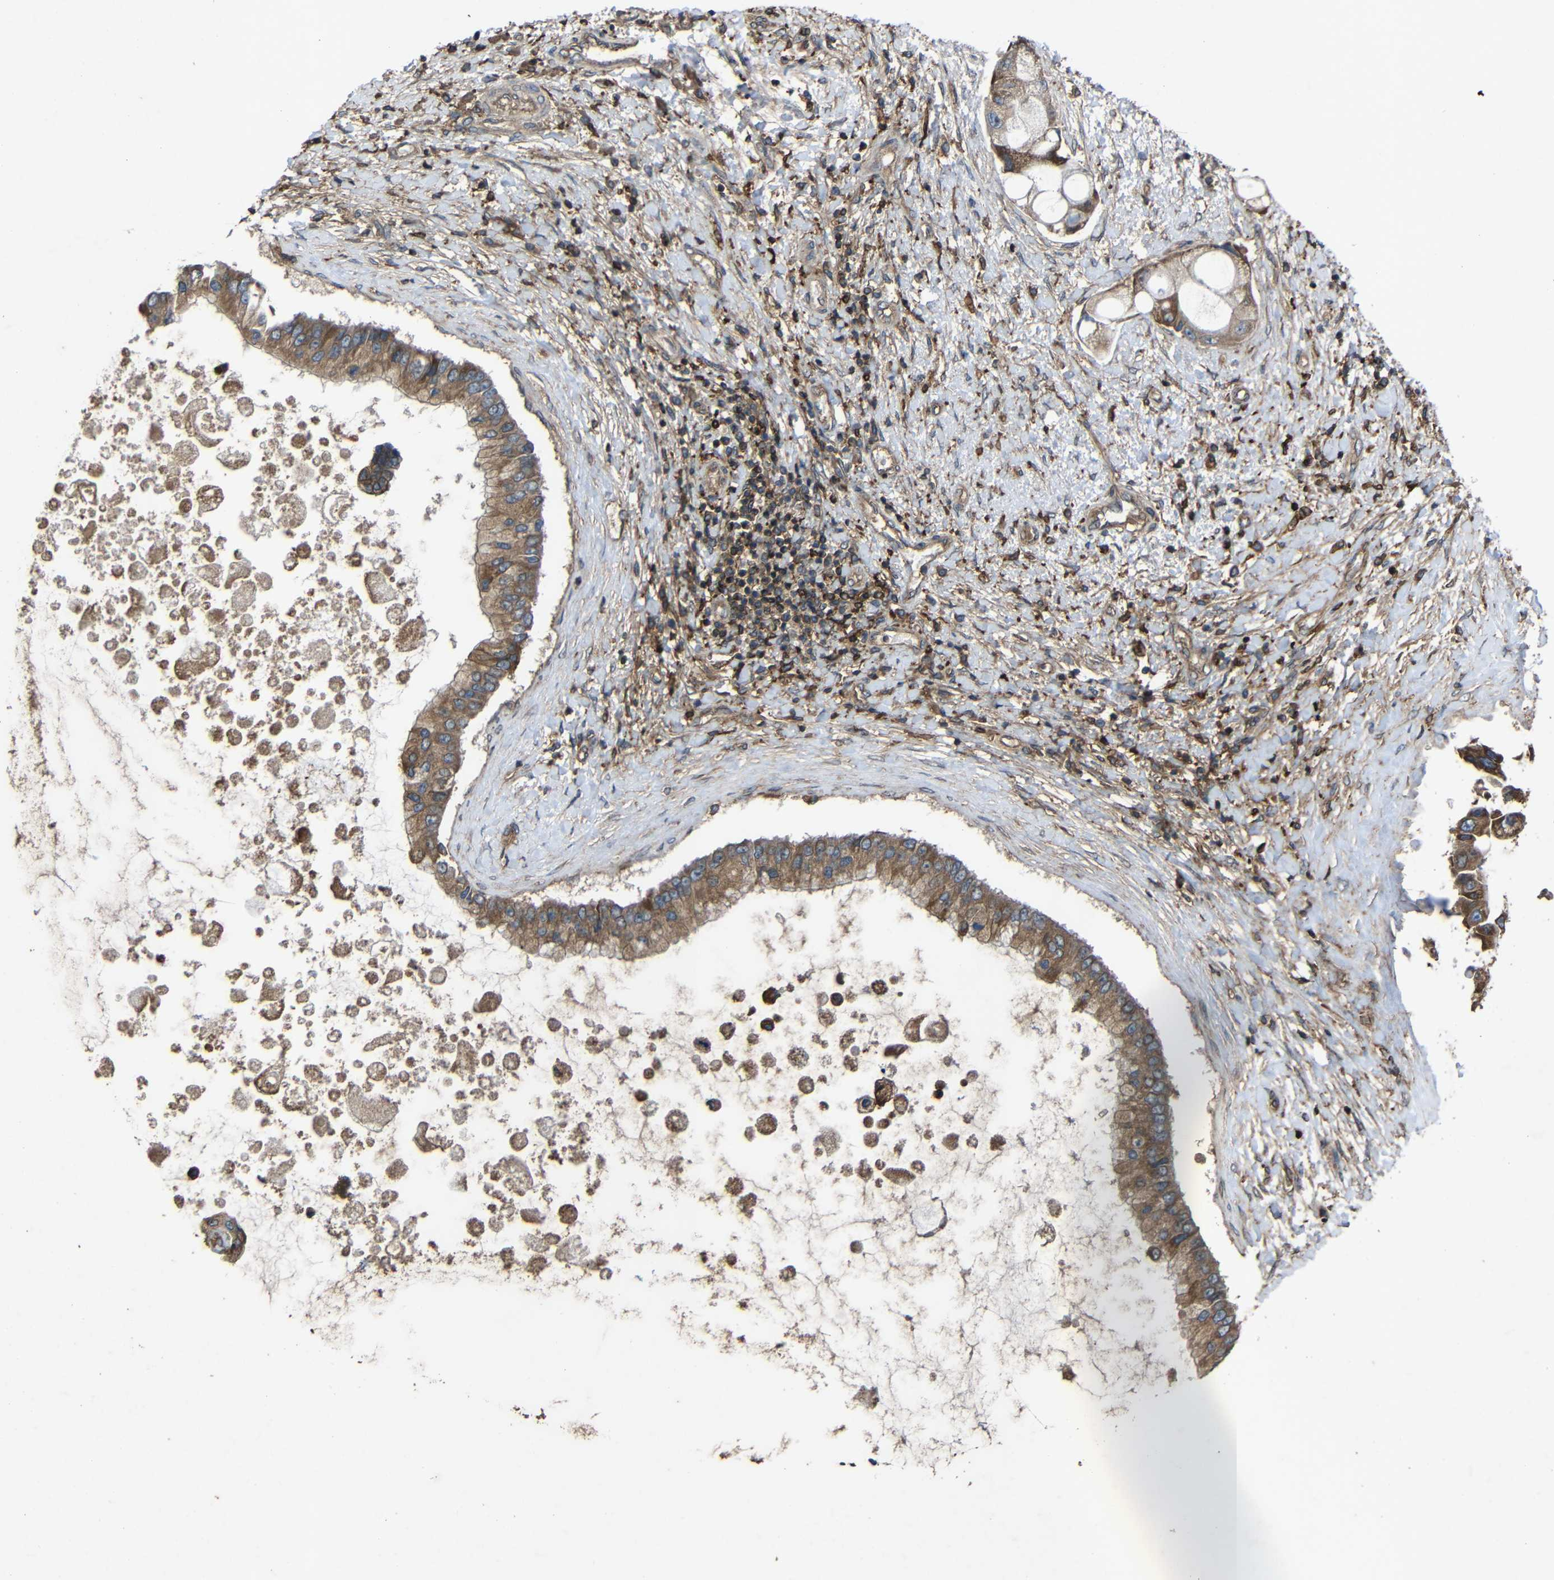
{"staining": {"intensity": "moderate", "quantity": ">75%", "location": "cytoplasmic/membranous"}, "tissue": "liver cancer", "cell_type": "Tumor cells", "image_type": "cancer", "snomed": [{"axis": "morphology", "description": "Cholangiocarcinoma"}, {"axis": "topography", "description": "Liver"}], "caption": "Cholangiocarcinoma (liver) tissue shows moderate cytoplasmic/membranous positivity in about >75% of tumor cells, visualized by immunohistochemistry.", "gene": "TREM2", "patient": {"sex": "male", "age": 50}}